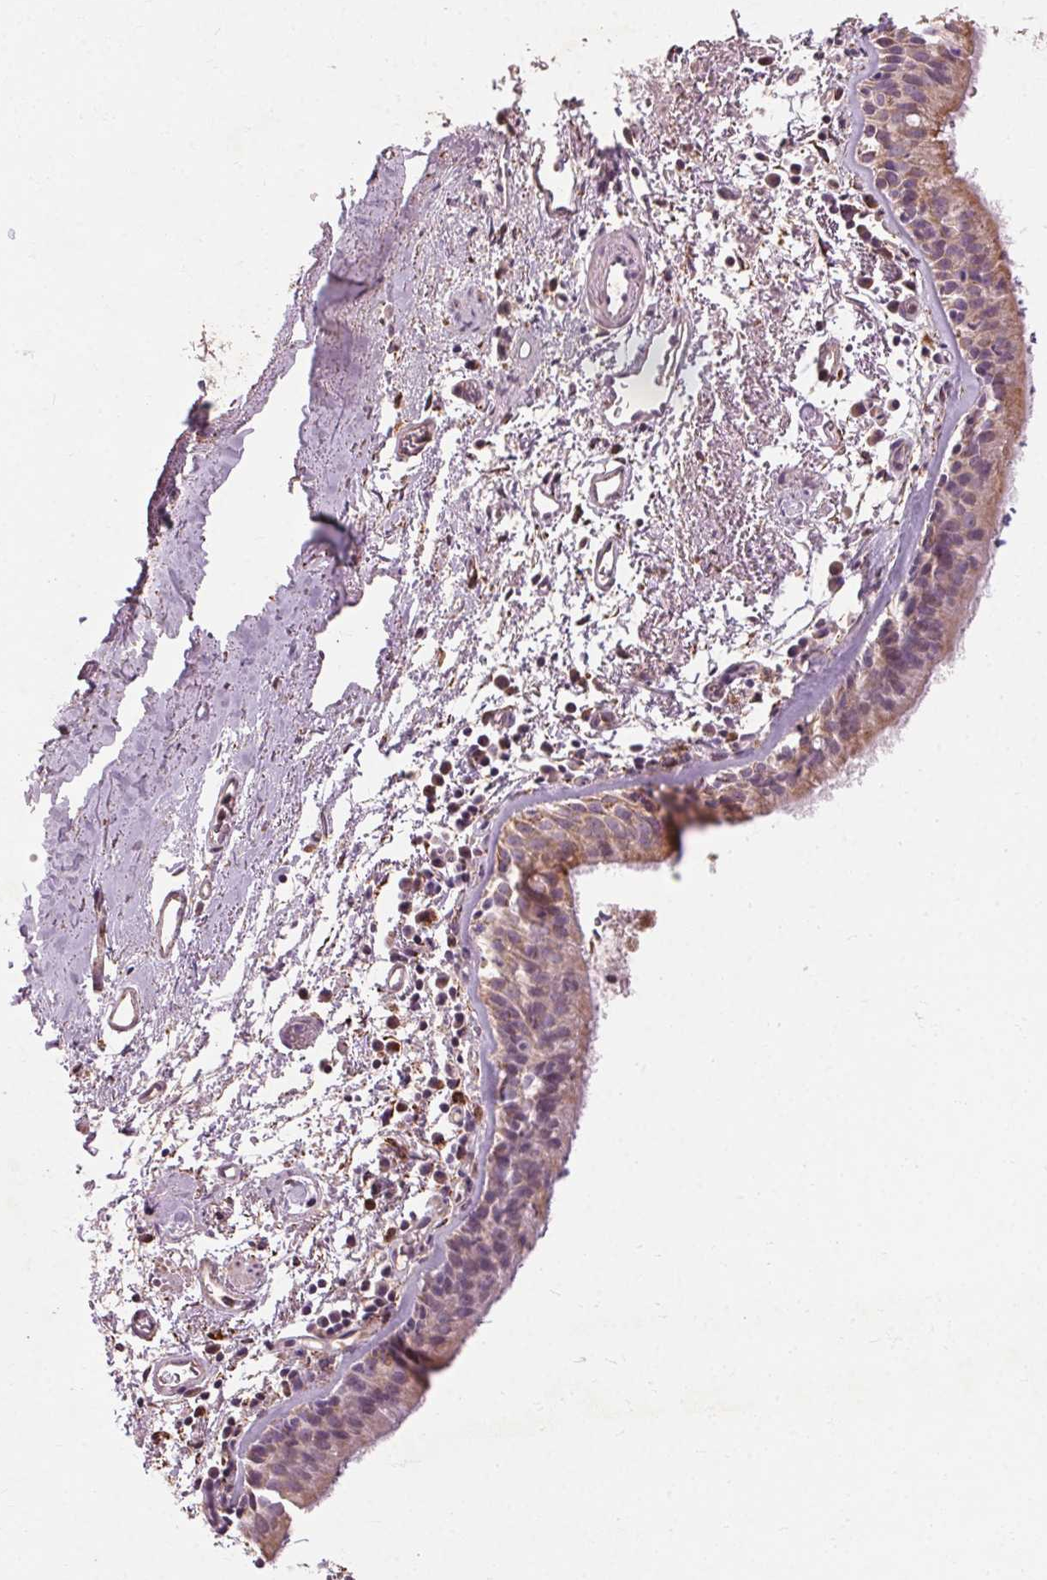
{"staining": {"intensity": "weak", "quantity": "25%-75%", "location": "cytoplasmic/membranous"}, "tissue": "bronchus", "cell_type": "Respiratory epithelial cells", "image_type": "normal", "snomed": [{"axis": "morphology", "description": "Normal tissue, NOS"}, {"axis": "morphology", "description": "Adenocarcinoma, NOS"}, {"axis": "topography", "description": "Bronchus"}], "caption": "DAB (3,3'-diaminobenzidine) immunohistochemical staining of benign bronchus exhibits weak cytoplasmic/membranous protein positivity in approximately 25%-75% of respiratory epithelial cells.", "gene": "REP15", "patient": {"sex": "male", "age": 68}}